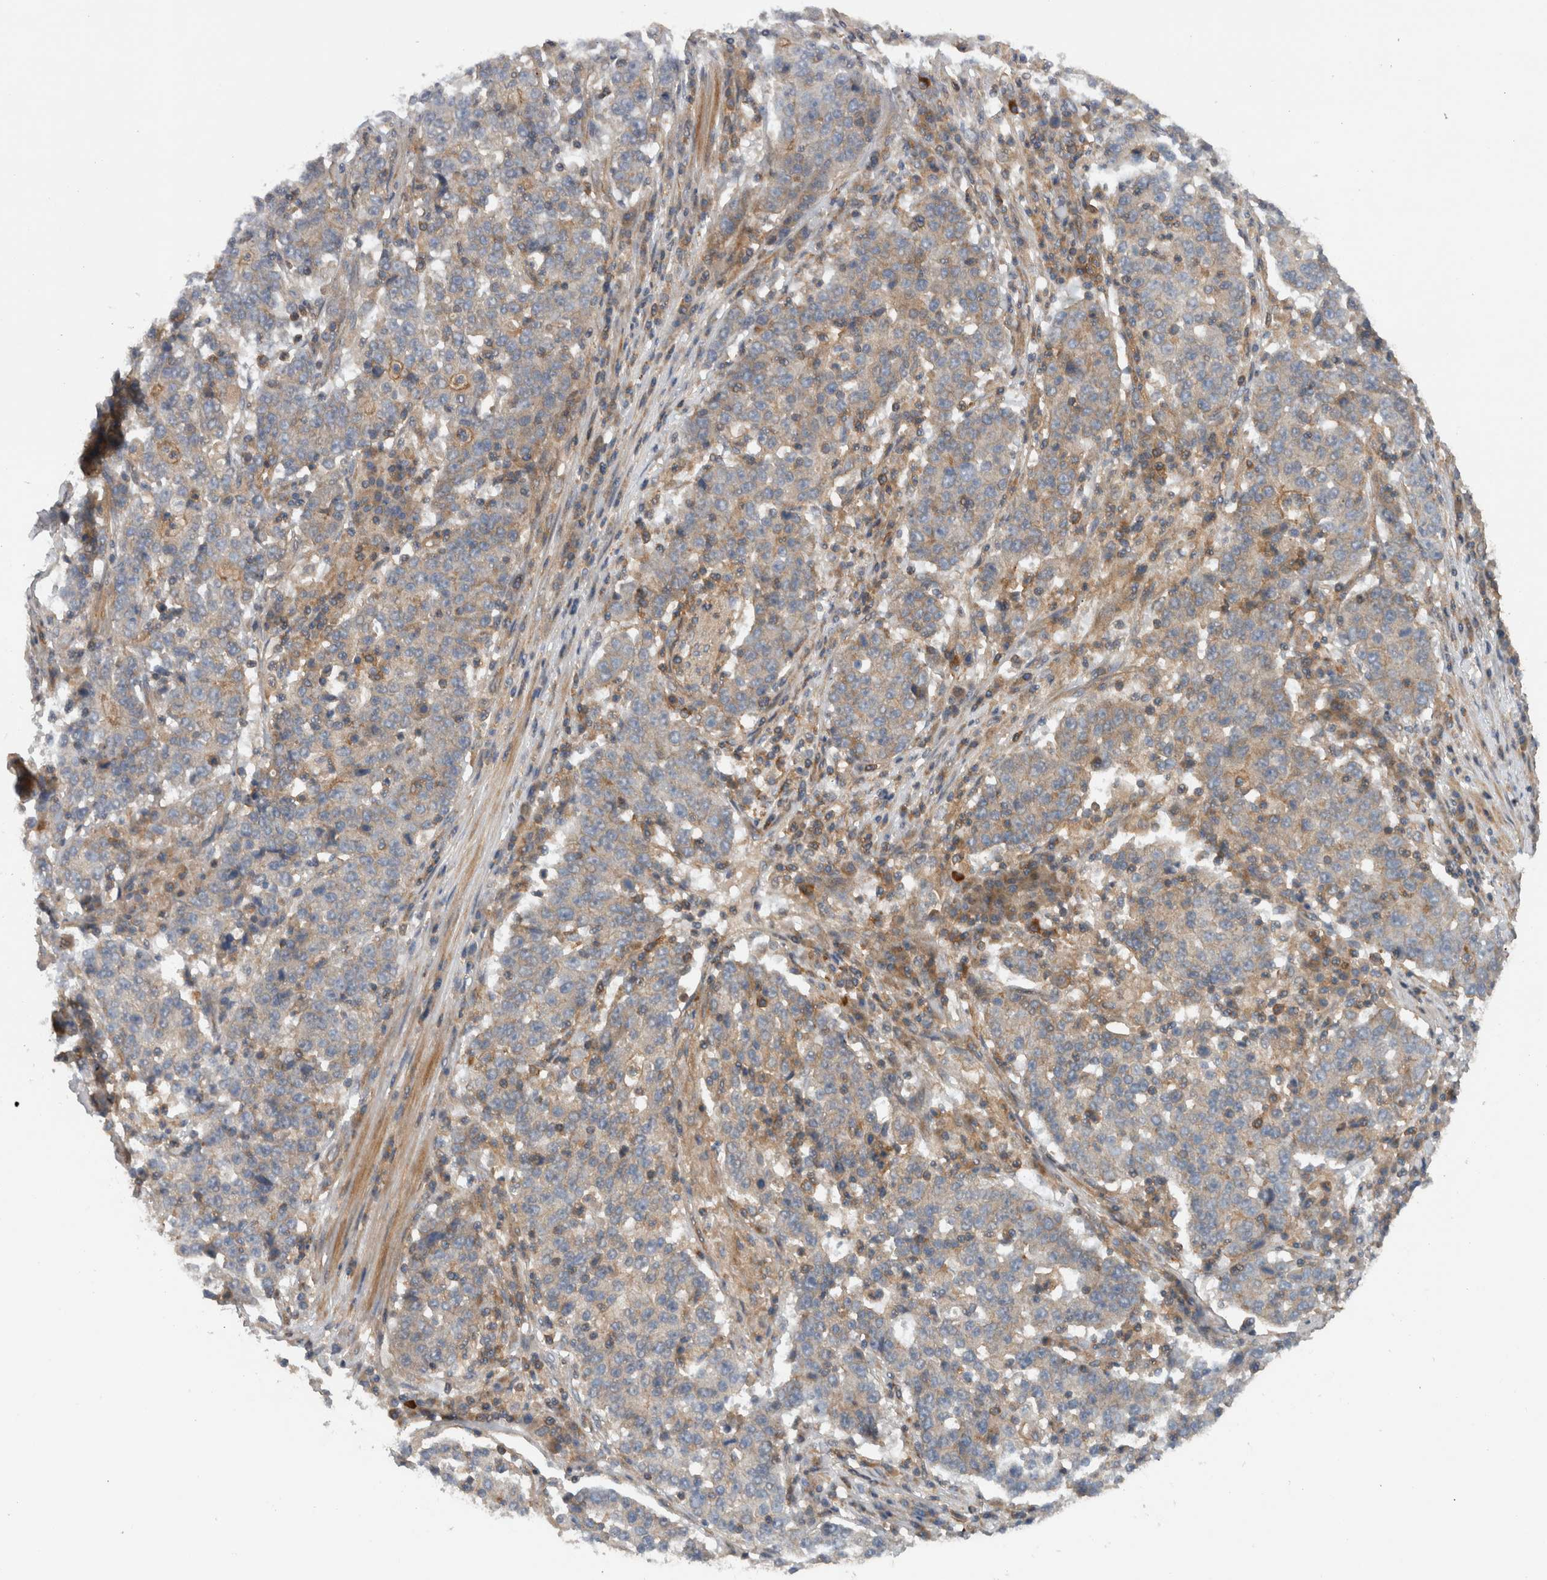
{"staining": {"intensity": "weak", "quantity": "<25%", "location": "cytoplasmic/membranous"}, "tissue": "stomach cancer", "cell_type": "Tumor cells", "image_type": "cancer", "snomed": [{"axis": "morphology", "description": "Adenocarcinoma, NOS"}, {"axis": "topography", "description": "Stomach"}], "caption": "DAB (3,3'-diaminobenzidine) immunohistochemical staining of stomach adenocarcinoma exhibits no significant expression in tumor cells.", "gene": "SCARA5", "patient": {"sex": "male", "age": 59}}